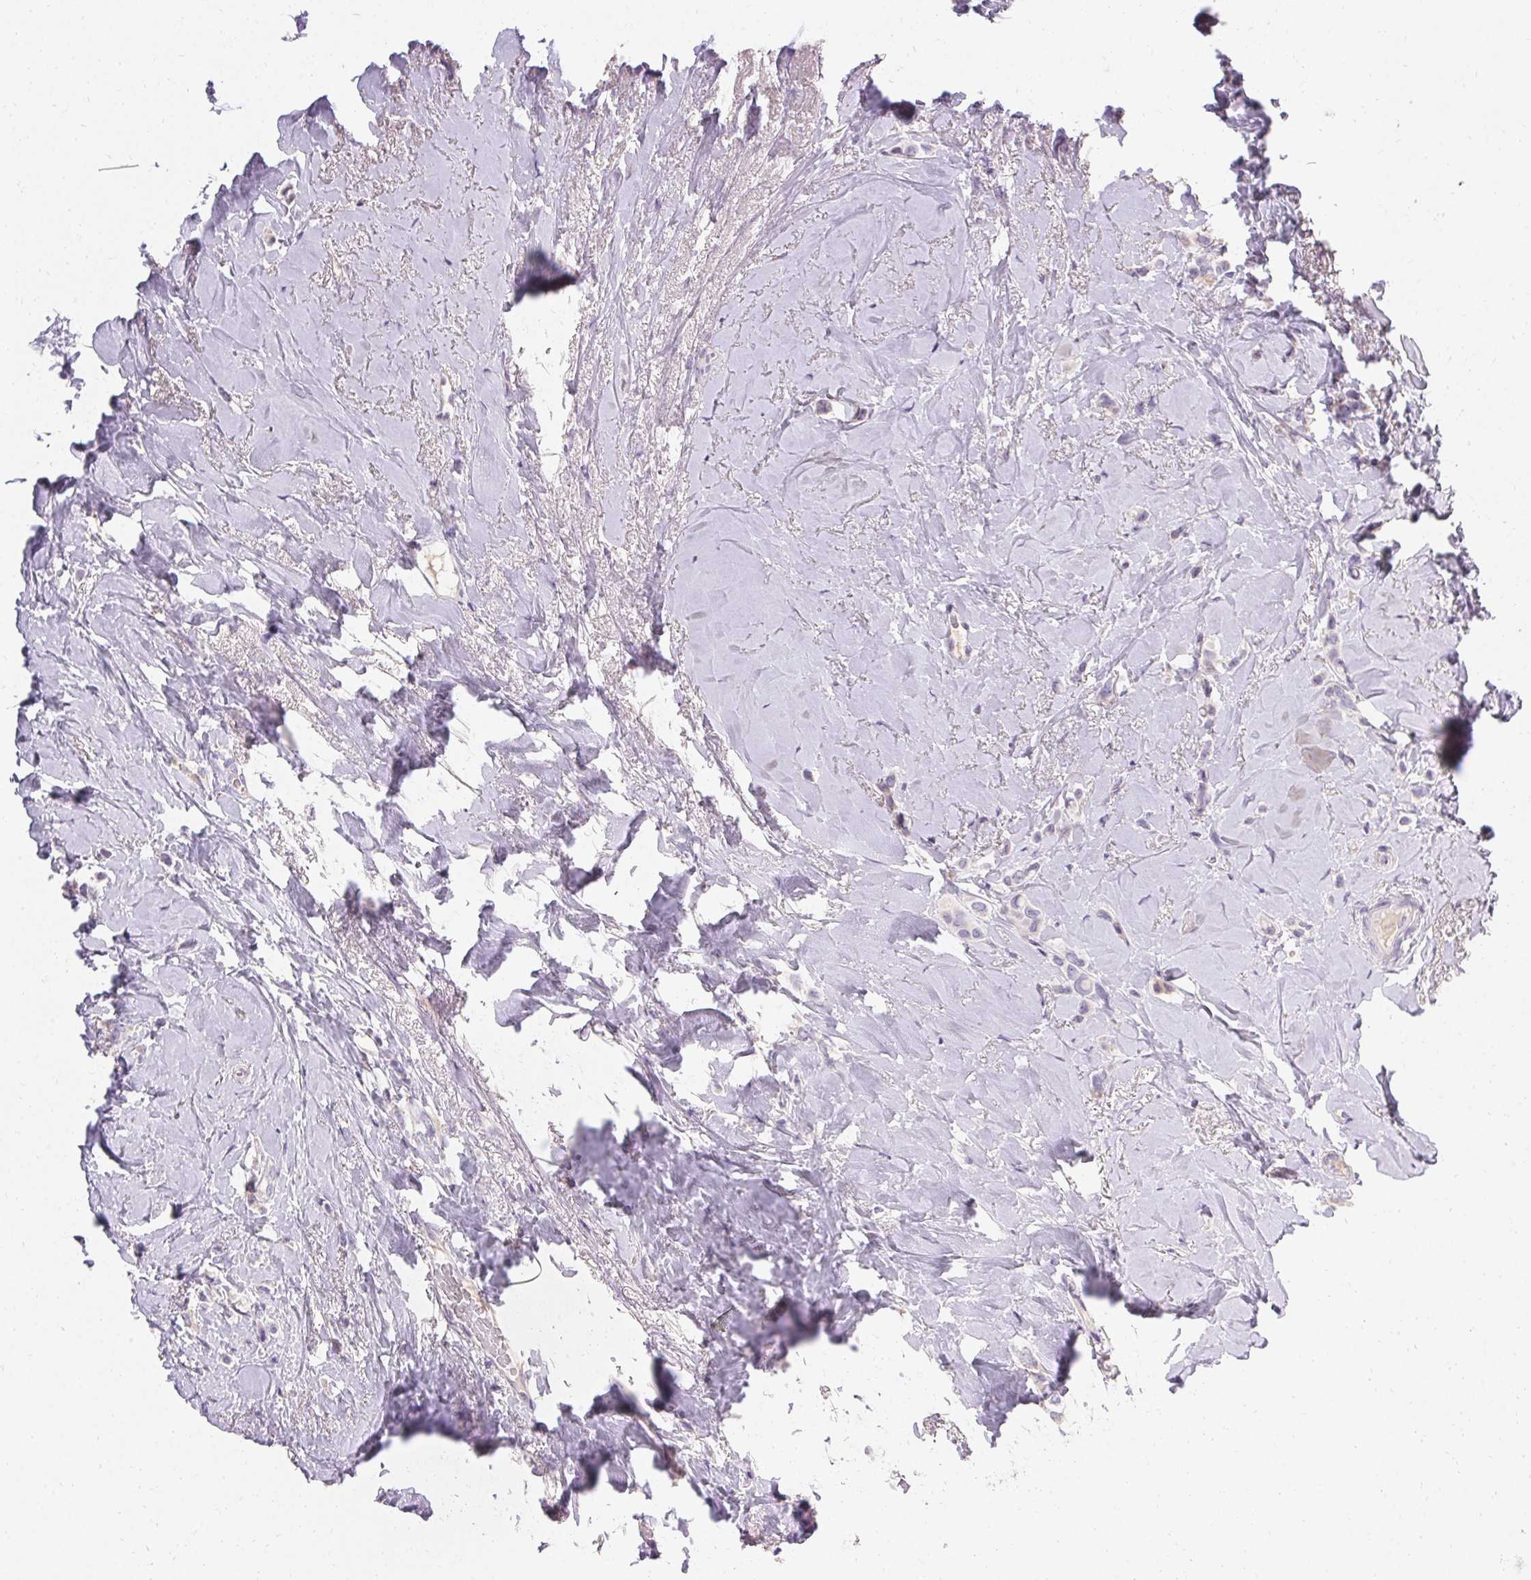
{"staining": {"intensity": "negative", "quantity": "none", "location": "none"}, "tissue": "breast cancer", "cell_type": "Tumor cells", "image_type": "cancer", "snomed": [{"axis": "morphology", "description": "Lobular carcinoma"}, {"axis": "topography", "description": "Breast"}], "caption": "Immunohistochemical staining of lobular carcinoma (breast) reveals no significant expression in tumor cells.", "gene": "TRIP13", "patient": {"sex": "female", "age": 66}}